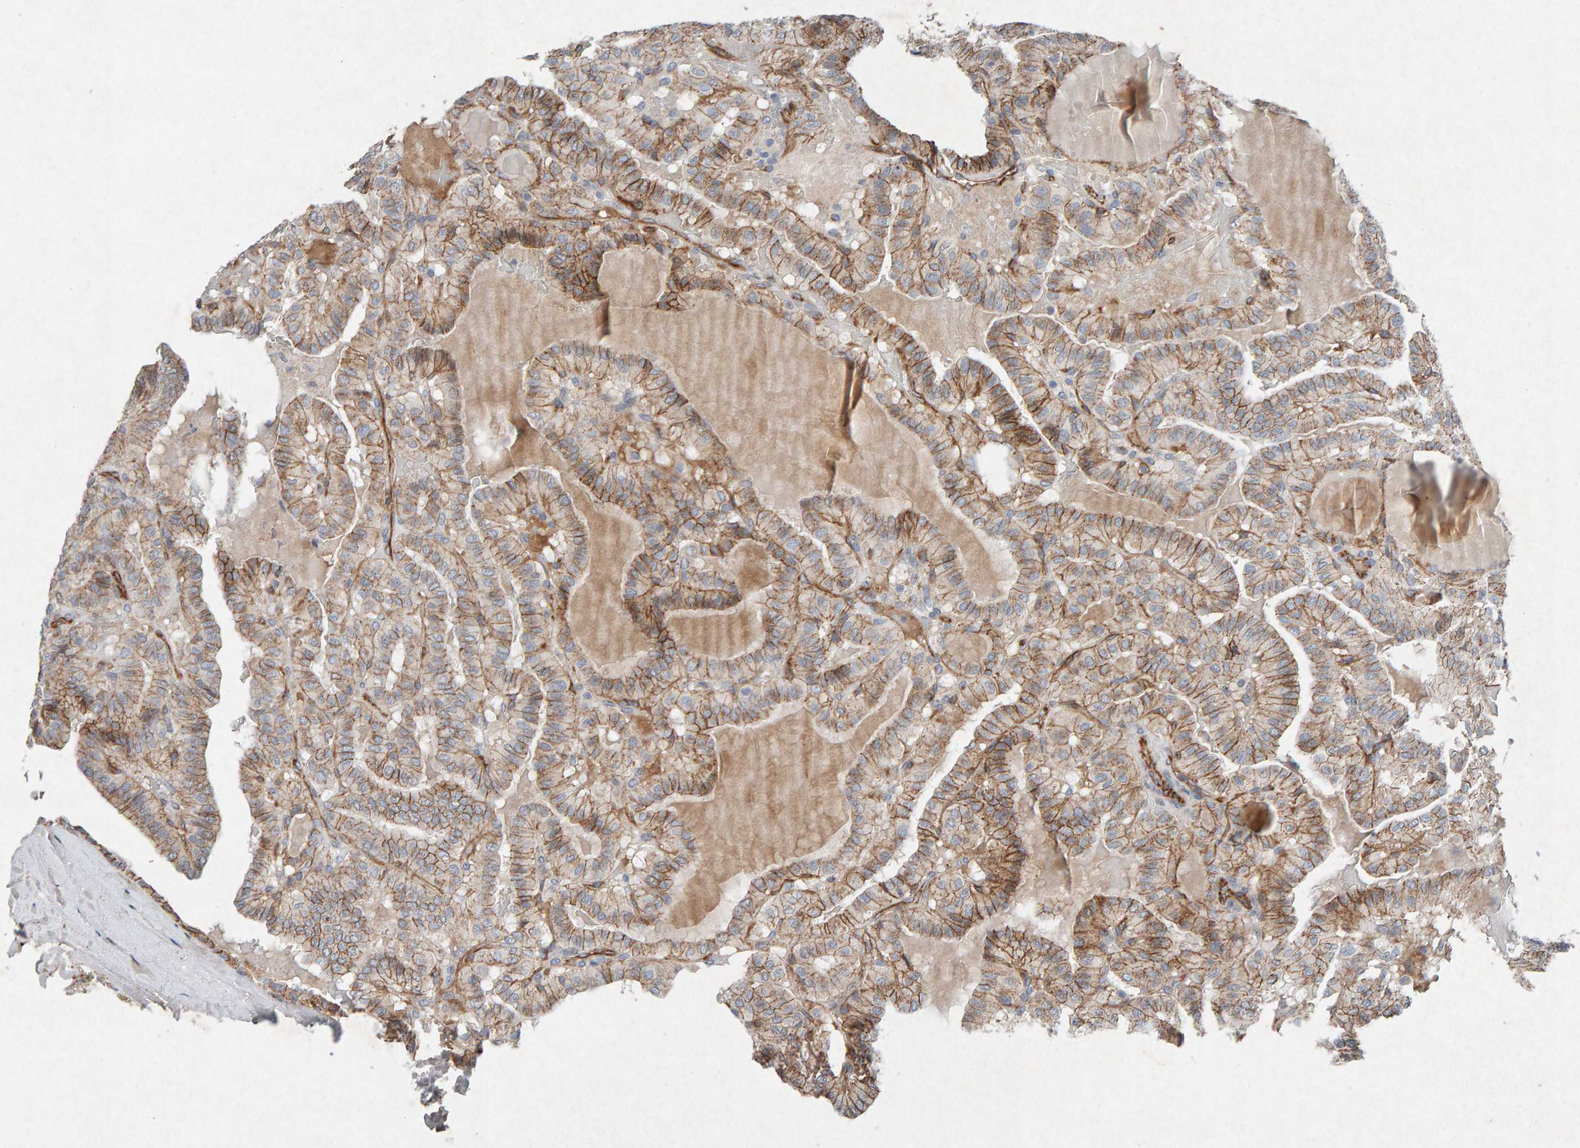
{"staining": {"intensity": "moderate", "quantity": ">75%", "location": "cytoplasmic/membranous"}, "tissue": "thyroid cancer", "cell_type": "Tumor cells", "image_type": "cancer", "snomed": [{"axis": "morphology", "description": "Papillary adenocarcinoma, NOS"}, {"axis": "topography", "description": "Thyroid gland"}], "caption": "A brown stain labels moderate cytoplasmic/membranous expression of a protein in human papillary adenocarcinoma (thyroid) tumor cells. (Brightfield microscopy of DAB IHC at high magnification).", "gene": "PTPRM", "patient": {"sex": "male", "age": 77}}